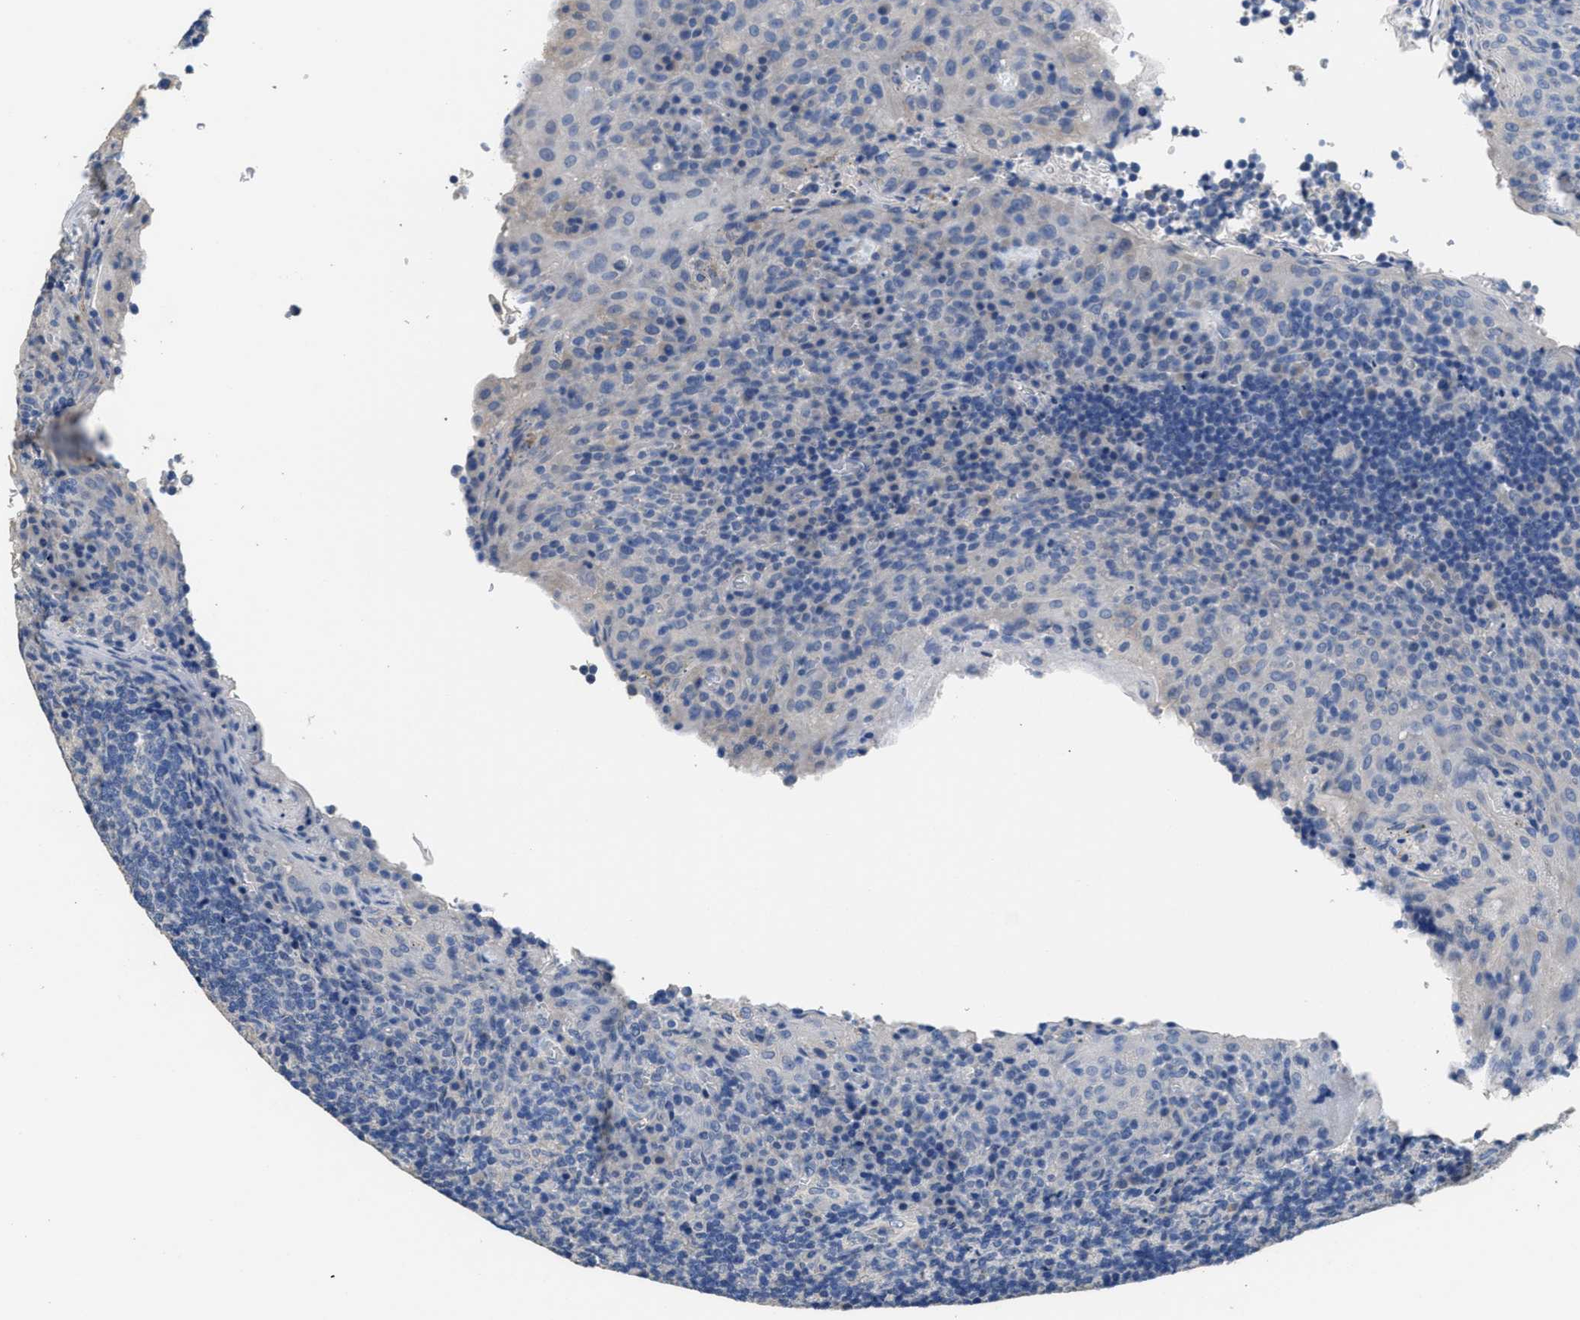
{"staining": {"intensity": "negative", "quantity": "none", "location": "none"}, "tissue": "tonsil", "cell_type": "Germinal center cells", "image_type": "normal", "snomed": [{"axis": "morphology", "description": "Normal tissue, NOS"}, {"axis": "topography", "description": "Tonsil"}], "caption": "Photomicrograph shows no significant protein positivity in germinal center cells of unremarkable tonsil. (Immunohistochemistry, brightfield microscopy, high magnification).", "gene": "CA9", "patient": {"sex": "male", "age": 17}}